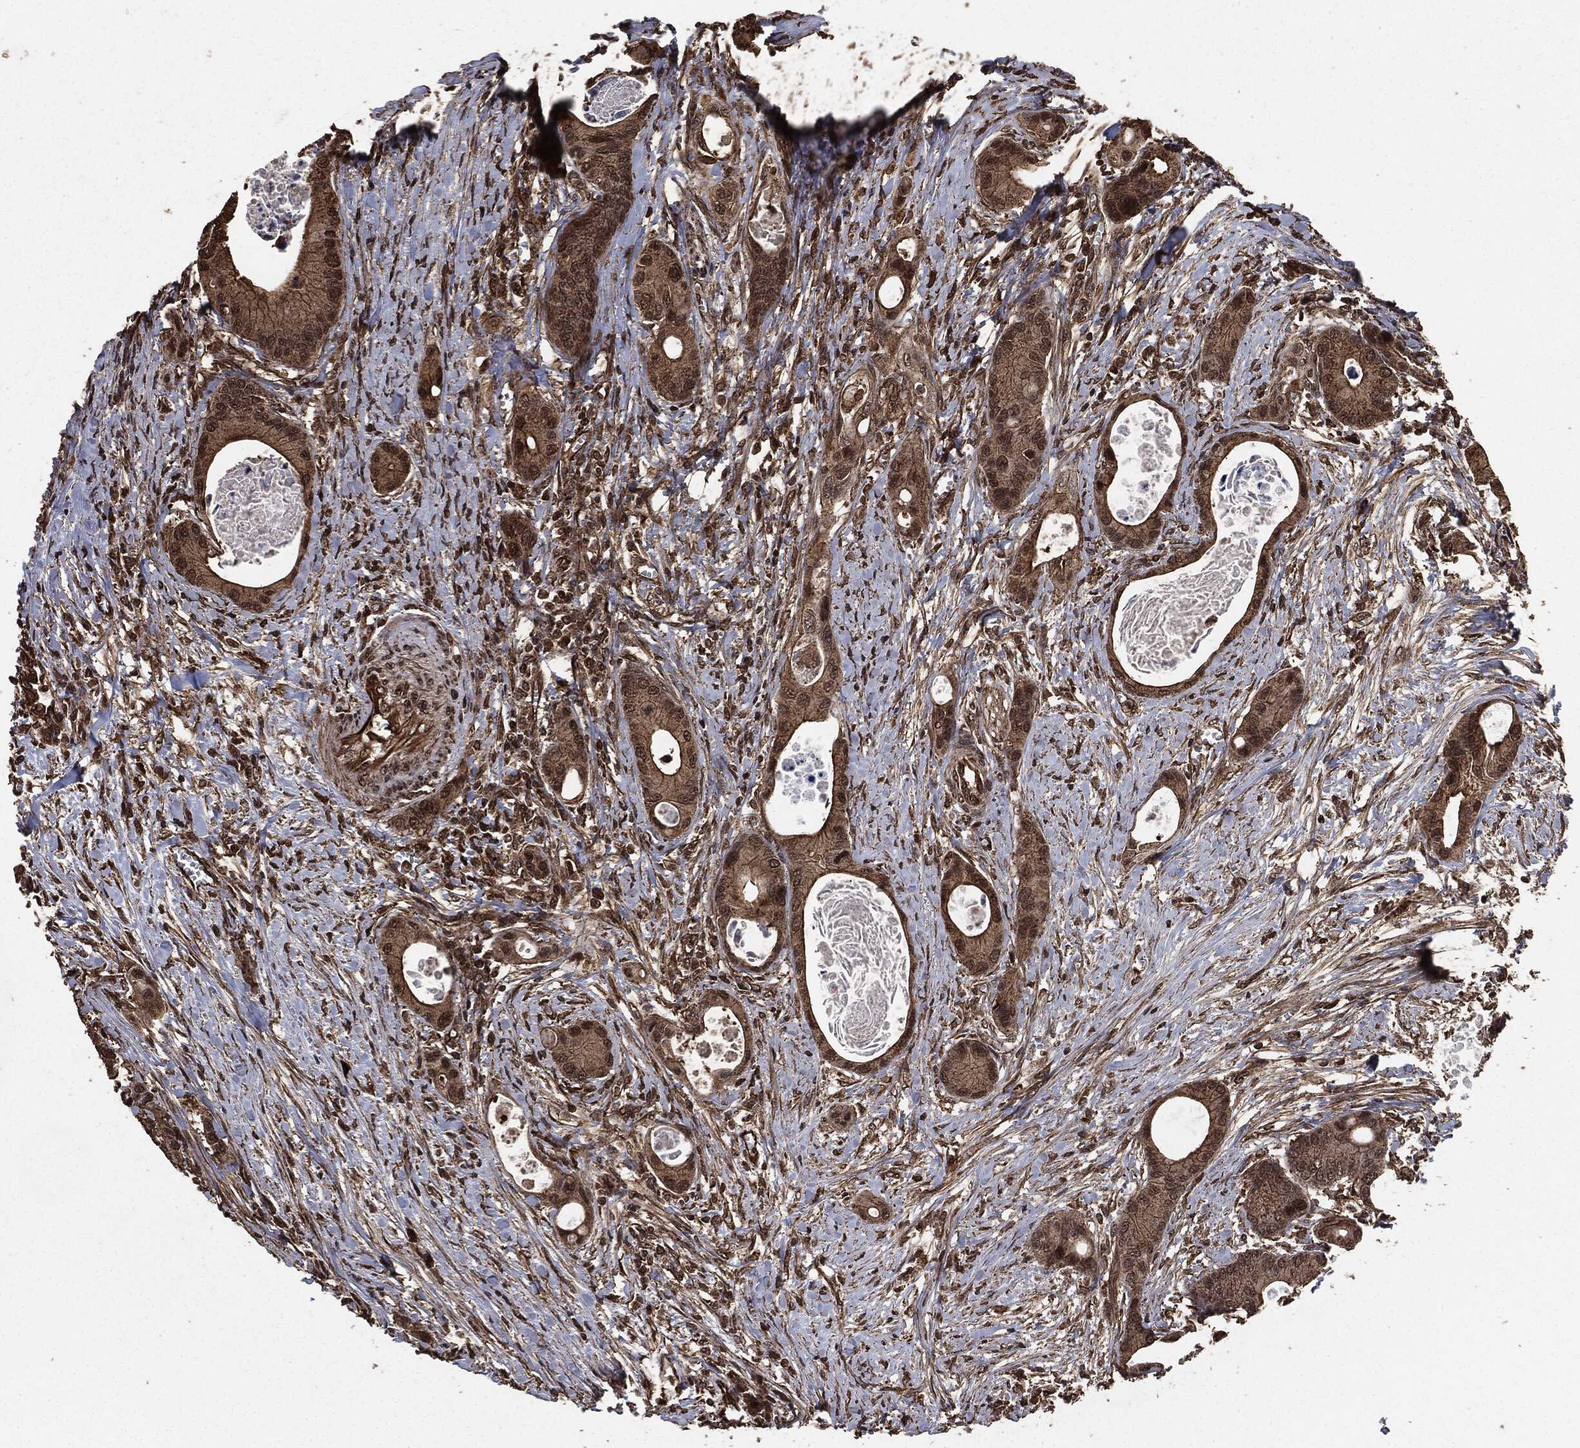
{"staining": {"intensity": "moderate", "quantity": "25%-75%", "location": "cytoplasmic/membranous"}, "tissue": "colorectal cancer", "cell_type": "Tumor cells", "image_type": "cancer", "snomed": [{"axis": "morphology", "description": "Adenocarcinoma, NOS"}, {"axis": "topography", "description": "Colon"}], "caption": "Immunohistochemical staining of colorectal cancer demonstrates medium levels of moderate cytoplasmic/membranous protein expression in approximately 25%-75% of tumor cells. (DAB (3,3'-diaminobenzidine) IHC with brightfield microscopy, high magnification).", "gene": "EGFR", "patient": {"sex": "female", "age": 78}}